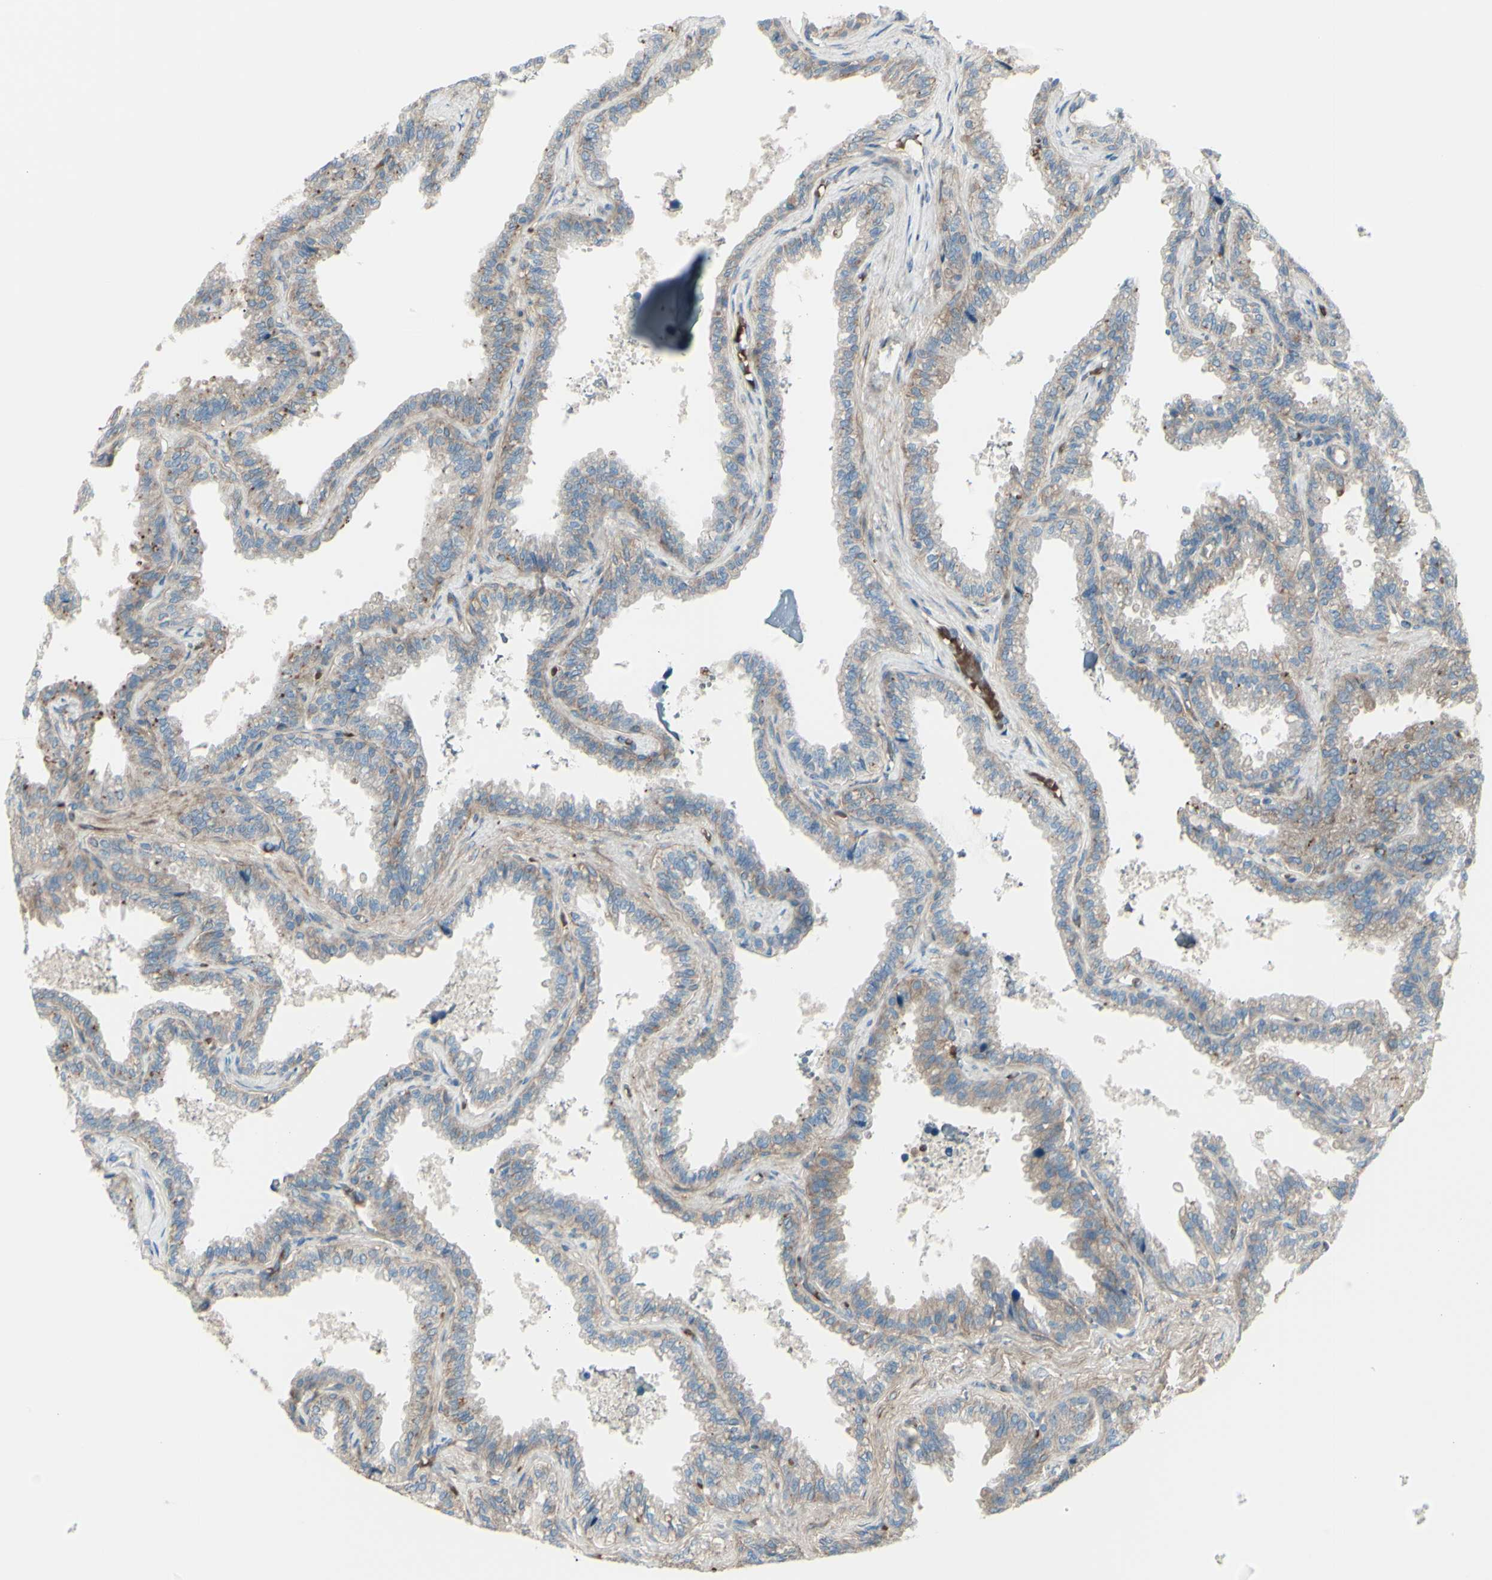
{"staining": {"intensity": "weak", "quantity": ">75%", "location": "cytoplasmic/membranous"}, "tissue": "seminal vesicle", "cell_type": "Glandular cells", "image_type": "normal", "snomed": [{"axis": "morphology", "description": "Normal tissue, NOS"}, {"axis": "topography", "description": "Seminal veicle"}], "caption": "Protein analysis of normal seminal vesicle displays weak cytoplasmic/membranous positivity in about >75% of glandular cells. (IHC, brightfield microscopy, high magnification).", "gene": "PCDHGA10", "patient": {"sex": "male", "age": 46}}